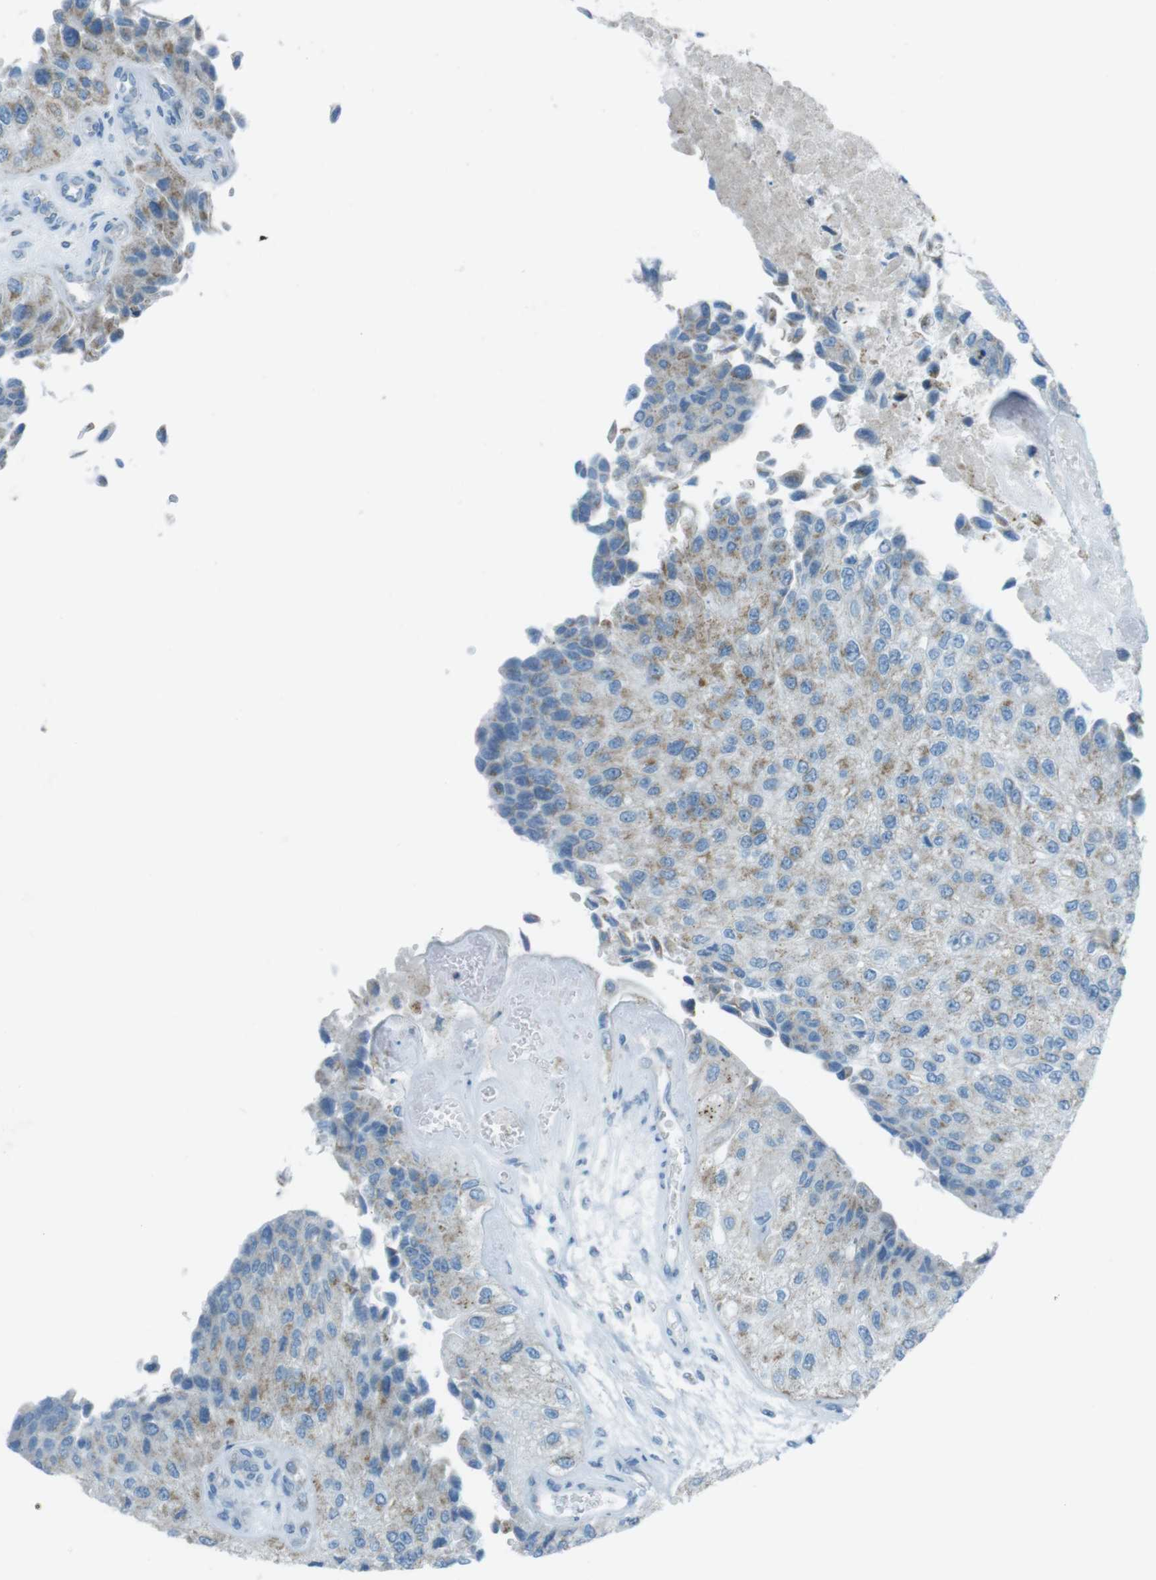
{"staining": {"intensity": "weak", "quantity": "25%-75%", "location": "cytoplasmic/membranous"}, "tissue": "urothelial cancer", "cell_type": "Tumor cells", "image_type": "cancer", "snomed": [{"axis": "morphology", "description": "Urothelial carcinoma, High grade"}, {"axis": "topography", "description": "Kidney"}, {"axis": "topography", "description": "Urinary bladder"}], "caption": "Urothelial carcinoma (high-grade) stained with a brown dye exhibits weak cytoplasmic/membranous positive positivity in approximately 25%-75% of tumor cells.", "gene": "DNAJA3", "patient": {"sex": "male", "age": 77}}